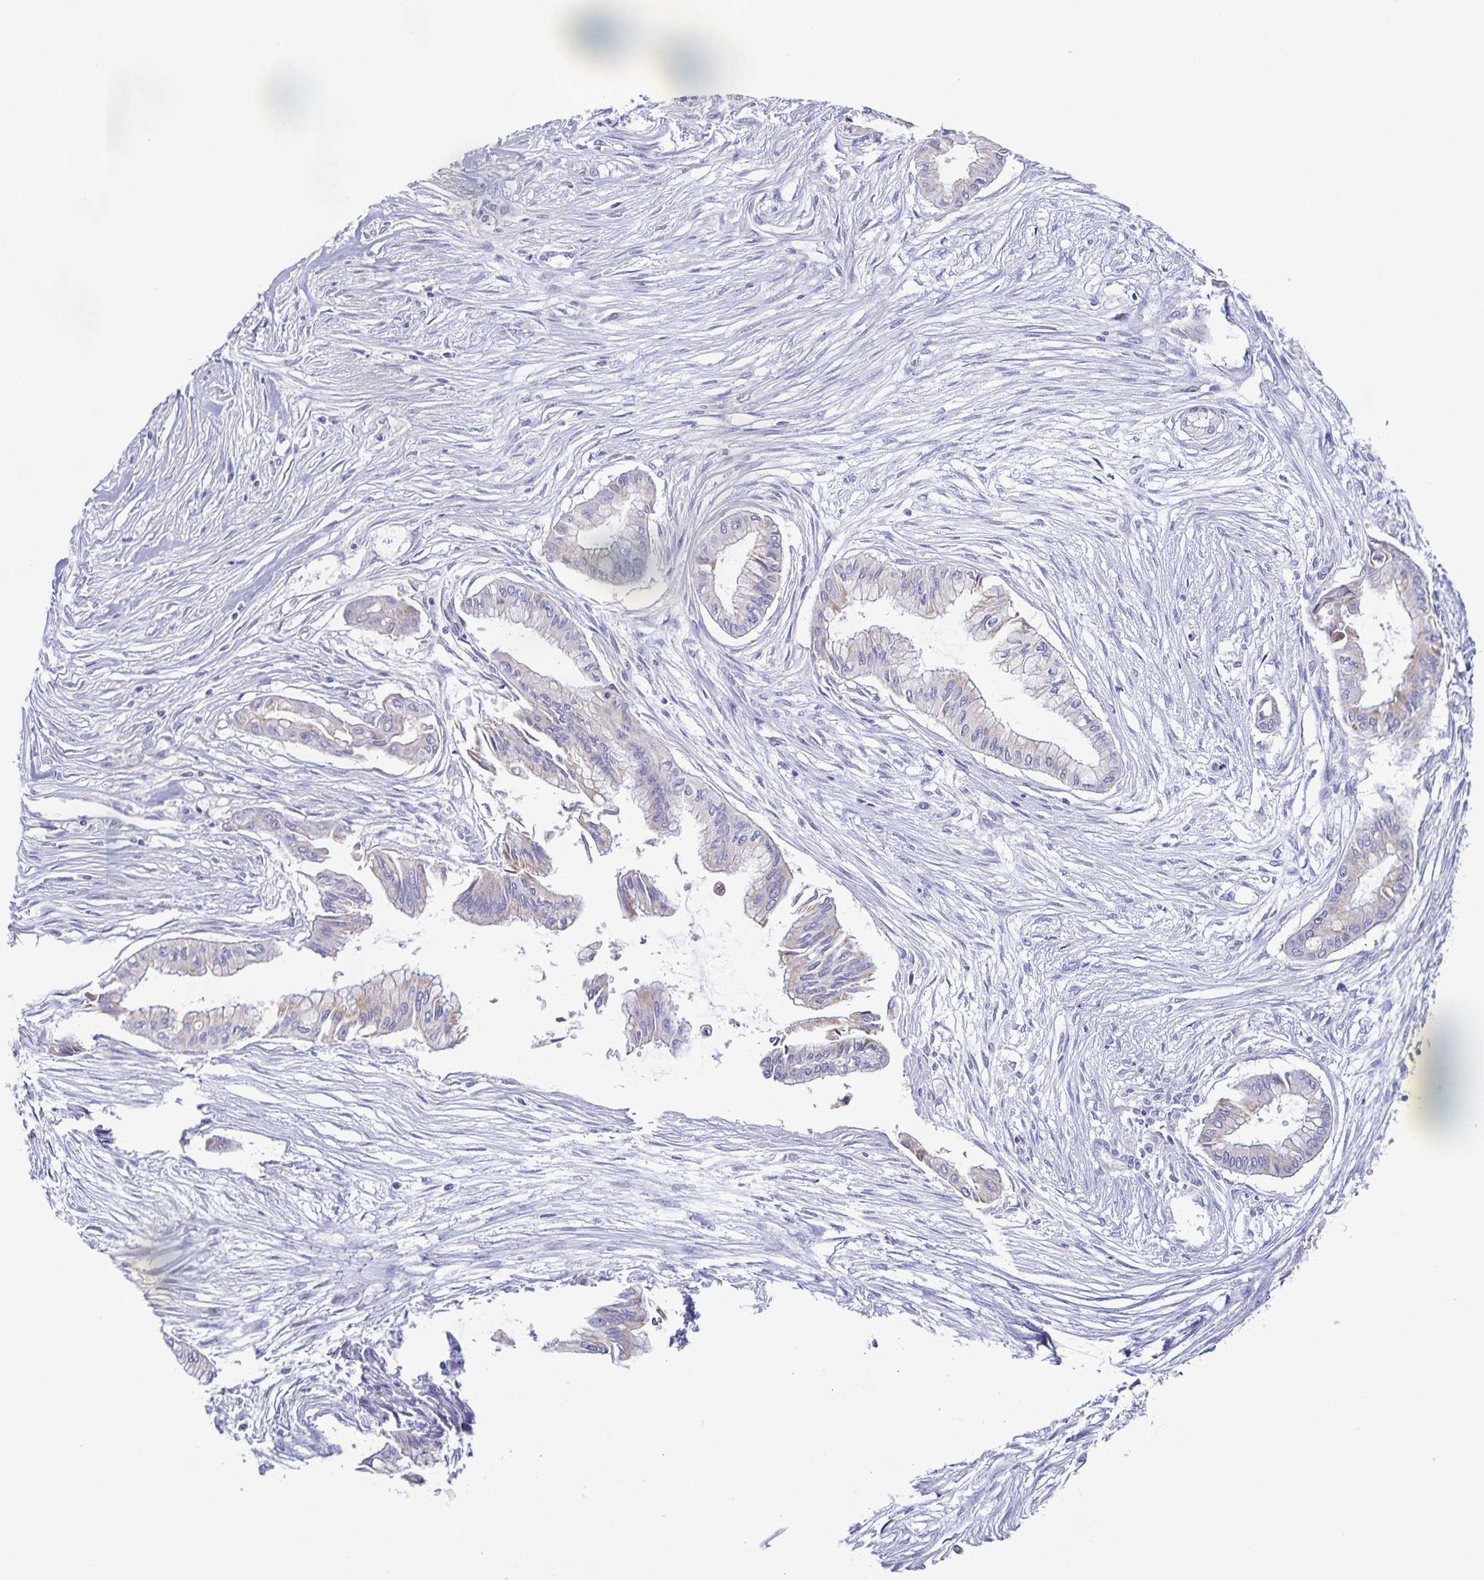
{"staining": {"intensity": "negative", "quantity": "none", "location": "none"}, "tissue": "pancreatic cancer", "cell_type": "Tumor cells", "image_type": "cancer", "snomed": [{"axis": "morphology", "description": "Adenocarcinoma, NOS"}, {"axis": "topography", "description": "Pancreas"}], "caption": "Immunohistochemistry of pancreatic adenocarcinoma demonstrates no positivity in tumor cells.", "gene": "CENPH", "patient": {"sex": "female", "age": 68}}